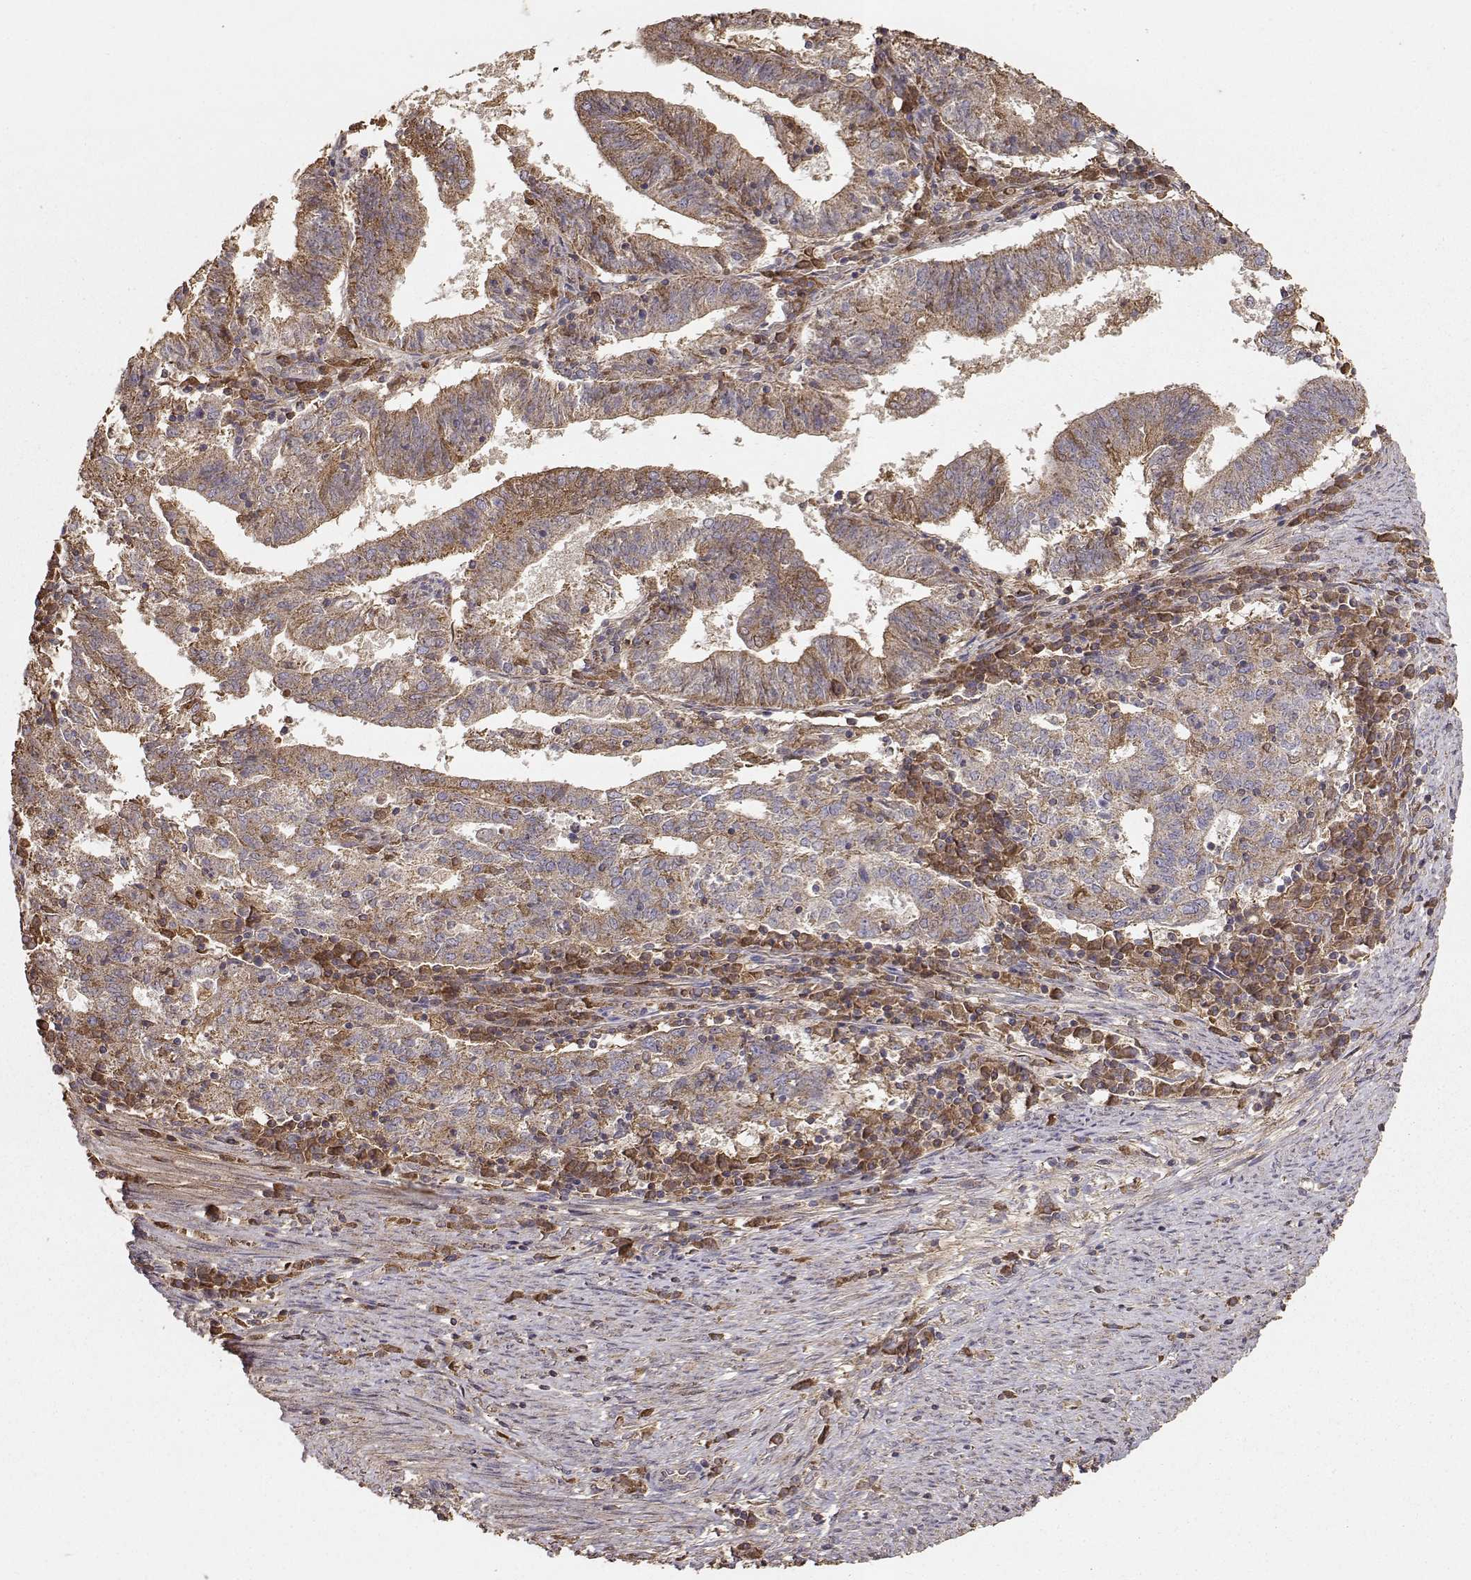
{"staining": {"intensity": "moderate", "quantity": "25%-75%", "location": "cytoplasmic/membranous"}, "tissue": "endometrial cancer", "cell_type": "Tumor cells", "image_type": "cancer", "snomed": [{"axis": "morphology", "description": "Adenocarcinoma, NOS"}, {"axis": "topography", "description": "Endometrium"}], "caption": "The image demonstrates staining of endometrial cancer (adenocarcinoma), revealing moderate cytoplasmic/membranous protein staining (brown color) within tumor cells.", "gene": "TARS3", "patient": {"sex": "female", "age": 82}}